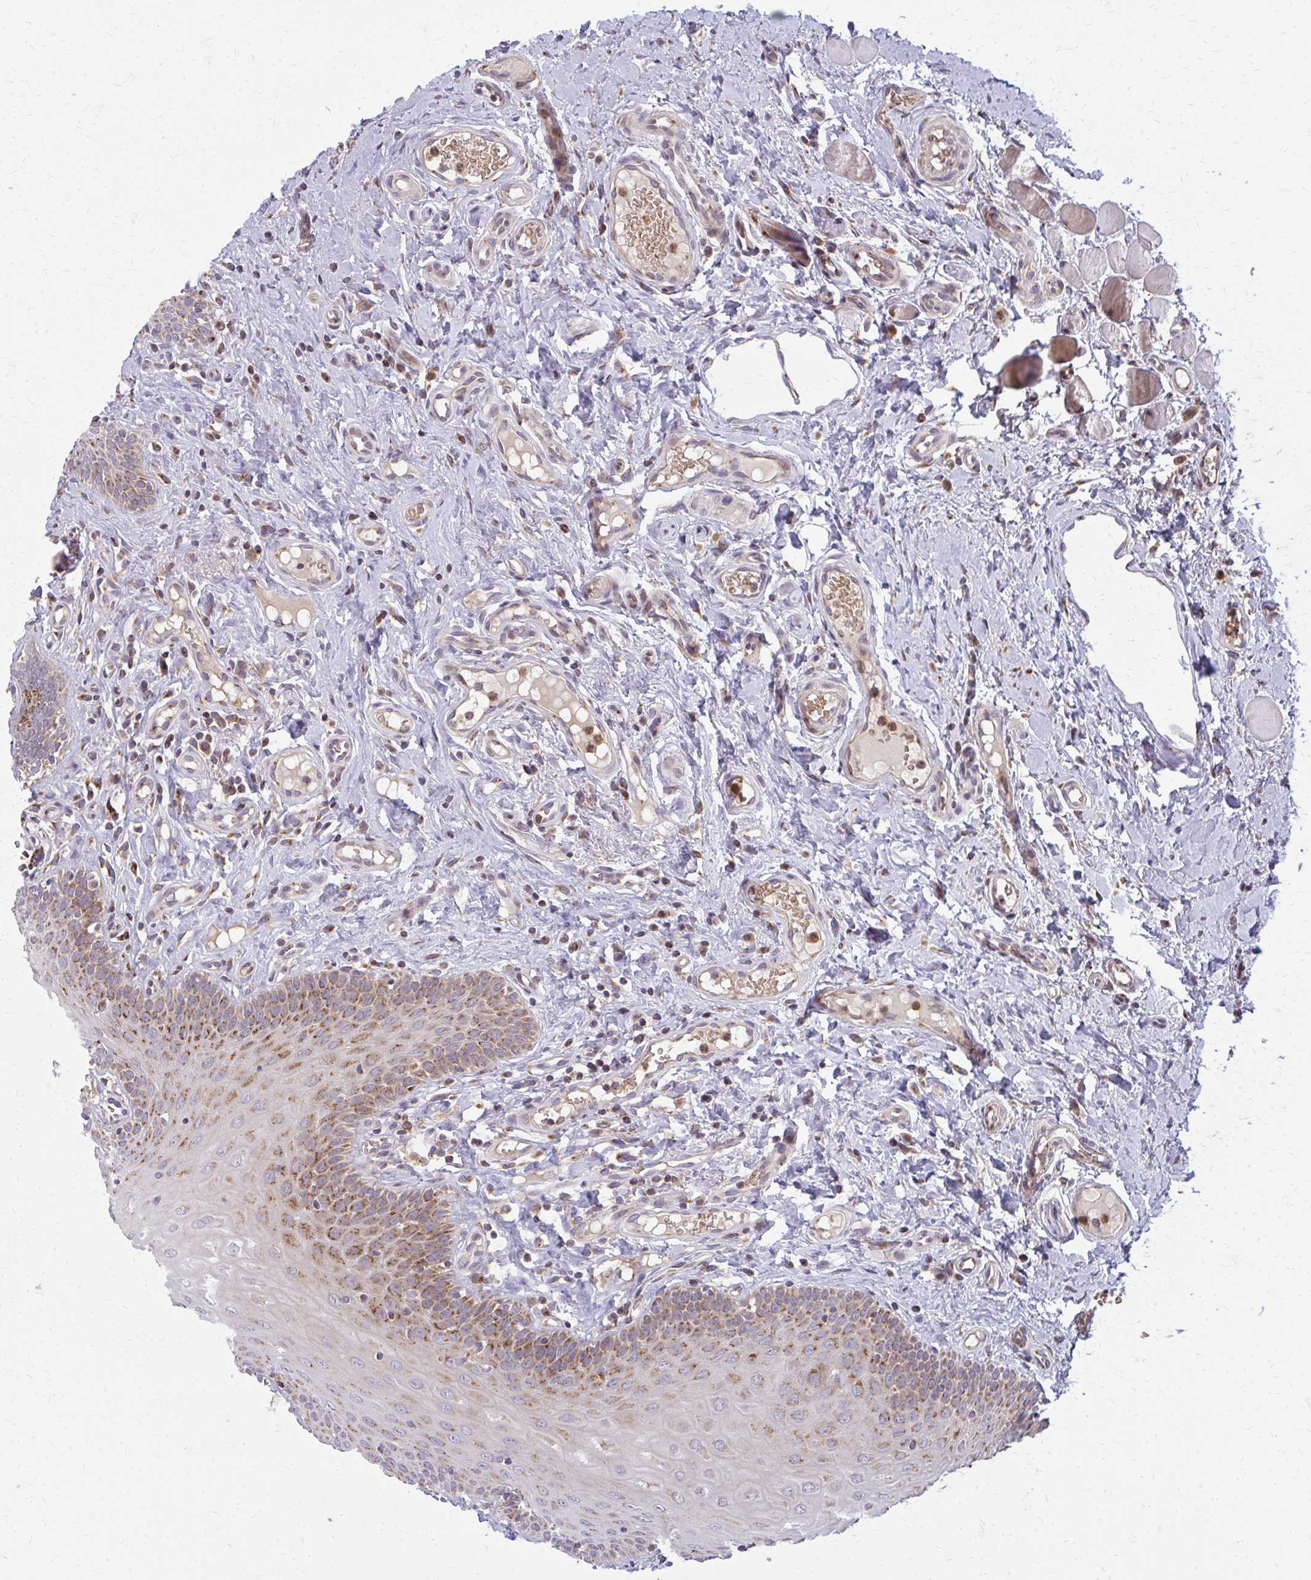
{"staining": {"intensity": "strong", "quantity": "25%-75%", "location": "cytoplasmic/membranous"}, "tissue": "oral mucosa", "cell_type": "Squamous epithelial cells", "image_type": "normal", "snomed": [{"axis": "morphology", "description": "Normal tissue, NOS"}, {"axis": "topography", "description": "Oral tissue"}, {"axis": "topography", "description": "Tounge, NOS"}], "caption": "A high amount of strong cytoplasmic/membranous positivity is seen in approximately 25%-75% of squamous epithelial cells in unremarkable oral mucosa. (DAB IHC, brown staining for protein, blue staining for nuclei).", "gene": "MCCC1", "patient": {"sex": "female", "age": 58}}